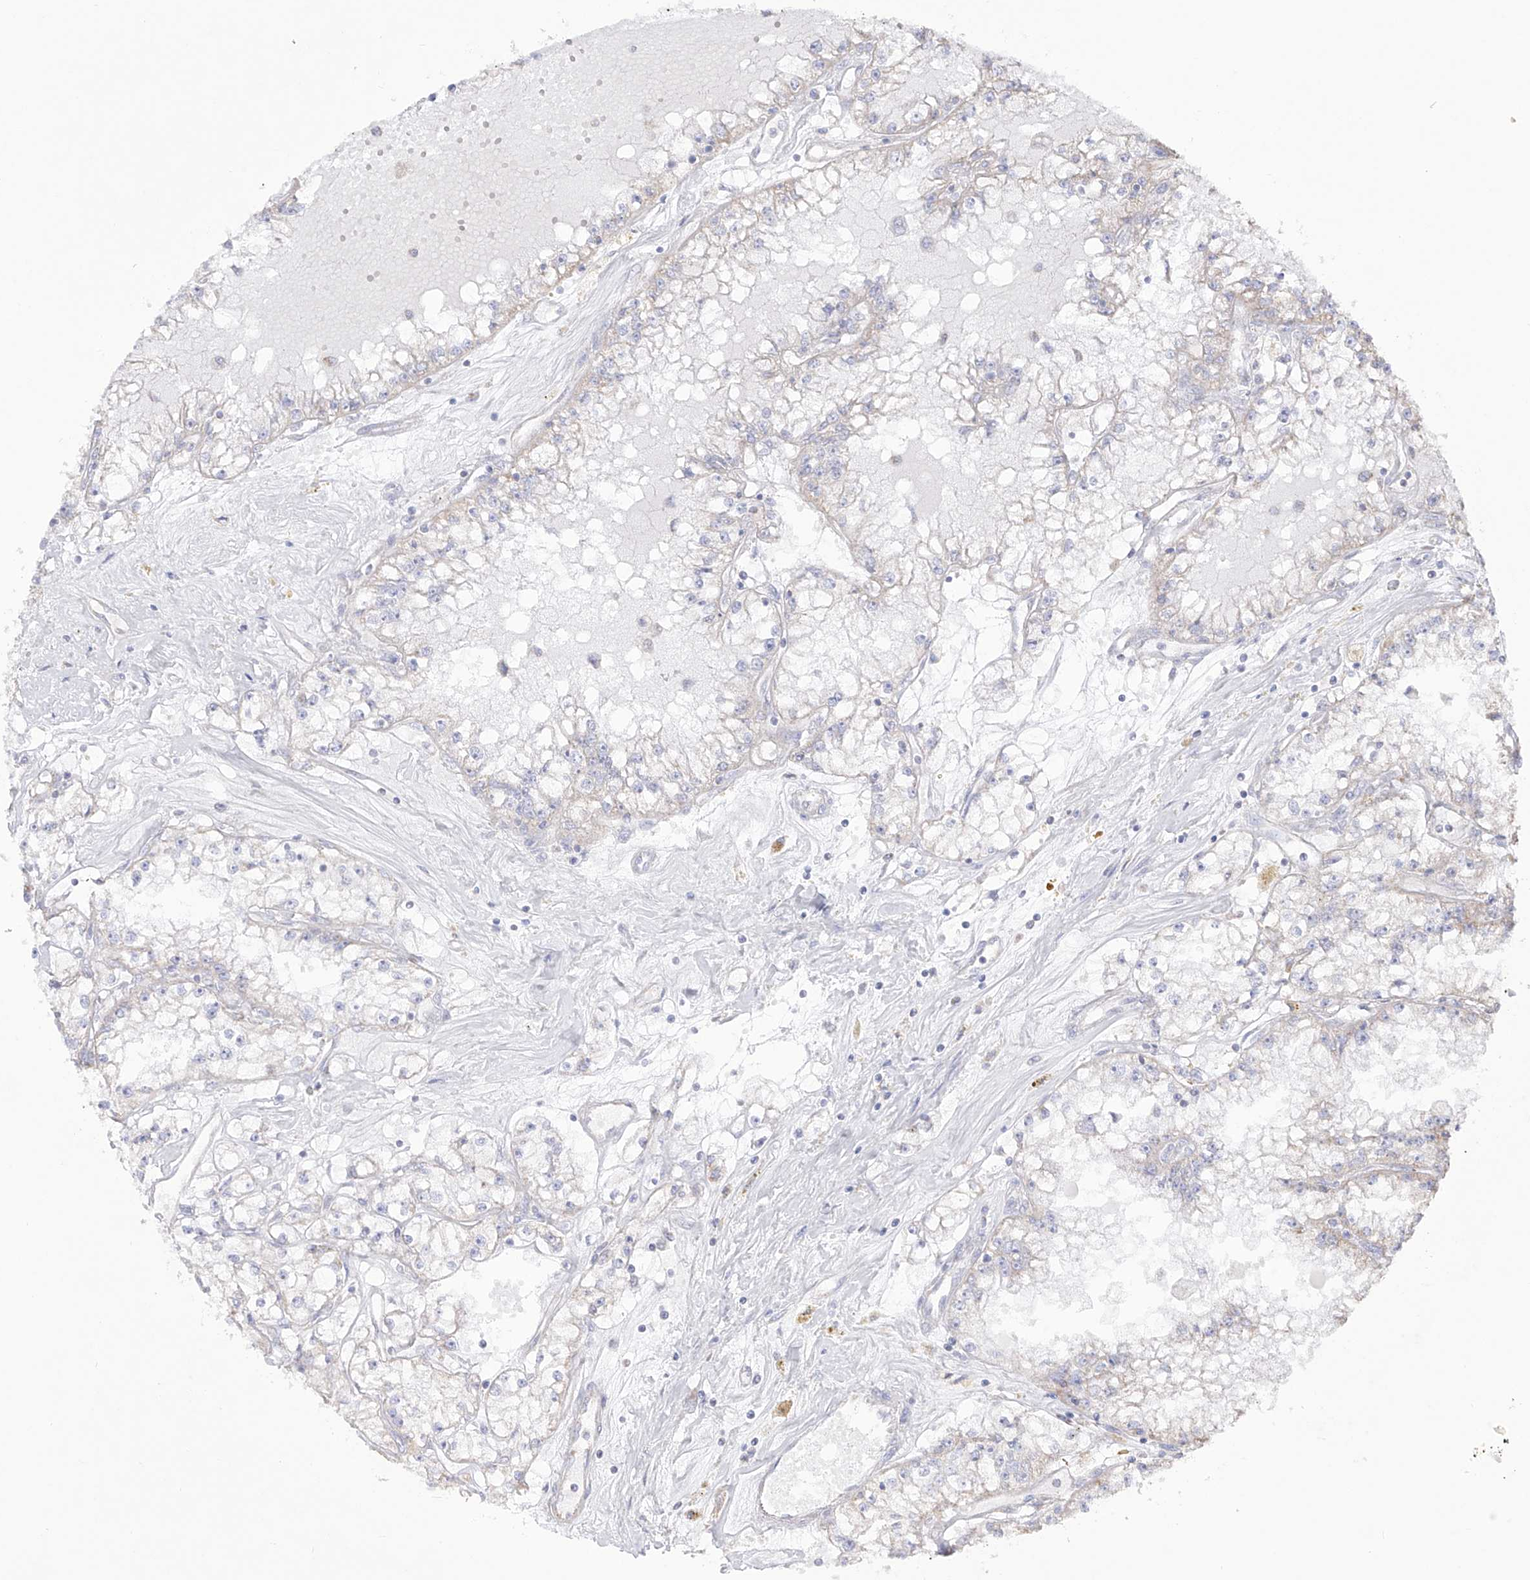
{"staining": {"intensity": "negative", "quantity": "none", "location": "none"}, "tissue": "renal cancer", "cell_type": "Tumor cells", "image_type": "cancer", "snomed": [{"axis": "morphology", "description": "Adenocarcinoma, NOS"}, {"axis": "topography", "description": "Kidney"}], "caption": "Immunohistochemistry micrograph of renal cancer stained for a protein (brown), which exhibits no expression in tumor cells. (DAB (3,3'-diaminobenzidine) IHC, high magnification).", "gene": "RCHY1", "patient": {"sex": "male", "age": 56}}